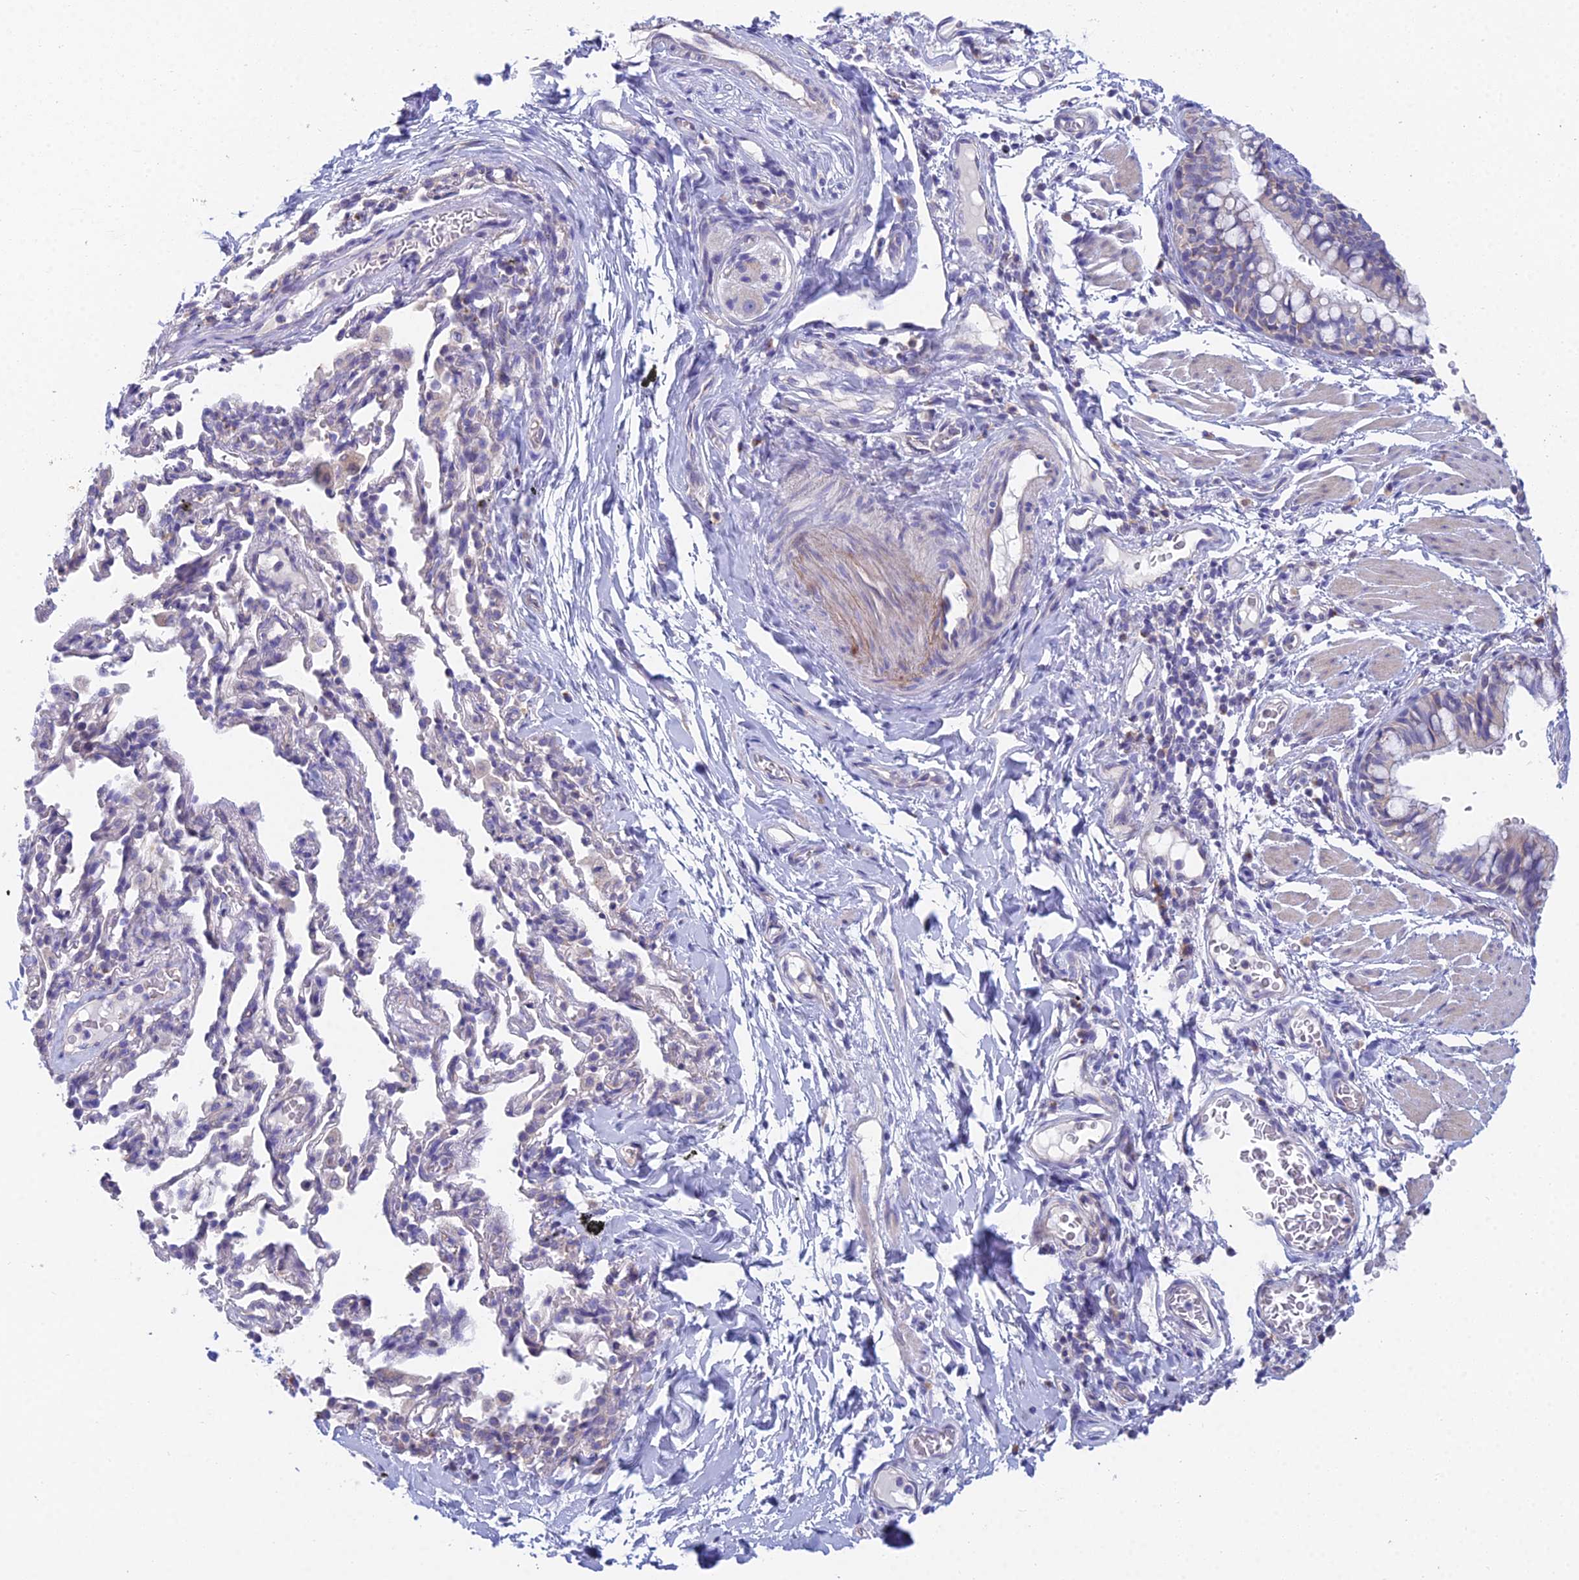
{"staining": {"intensity": "negative", "quantity": "none", "location": "none"}, "tissue": "bronchus", "cell_type": "Respiratory epithelial cells", "image_type": "normal", "snomed": [{"axis": "morphology", "description": "Normal tissue, NOS"}, {"axis": "topography", "description": "Cartilage tissue"}, {"axis": "topography", "description": "Bronchus"}], "caption": "Human bronchus stained for a protein using immunohistochemistry shows no expression in respiratory epithelial cells.", "gene": "ZNF564", "patient": {"sex": "female", "age": 36}}